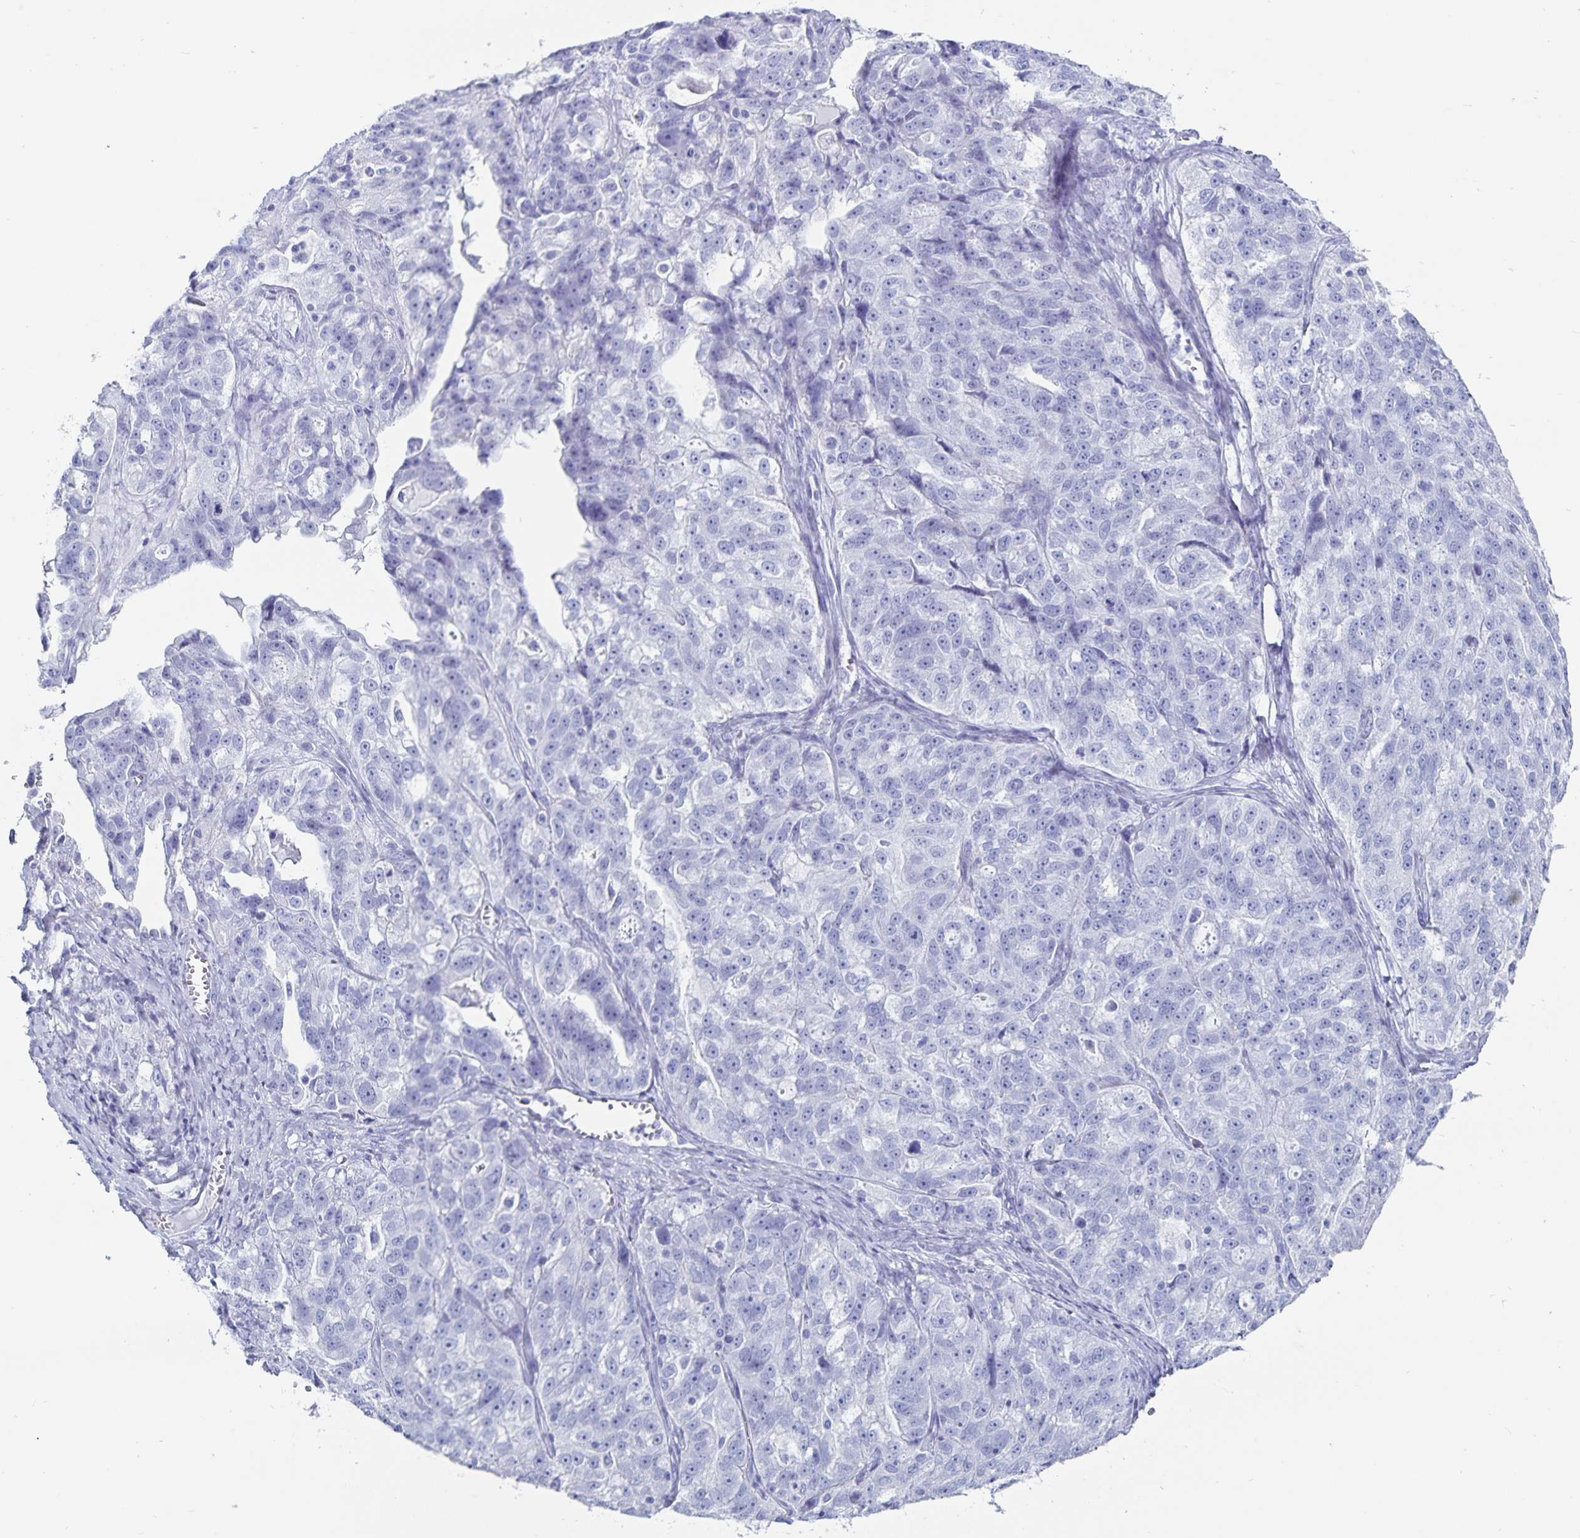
{"staining": {"intensity": "negative", "quantity": "none", "location": "none"}, "tissue": "ovarian cancer", "cell_type": "Tumor cells", "image_type": "cancer", "snomed": [{"axis": "morphology", "description": "Cystadenocarcinoma, serous, NOS"}, {"axis": "topography", "description": "Ovary"}], "caption": "Ovarian cancer (serous cystadenocarcinoma) was stained to show a protein in brown. There is no significant positivity in tumor cells. (DAB immunohistochemistry (IHC) with hematoxylin counter stain).", "gene": "C19orf73", "patient": {"sex": "female", "age": 51}}